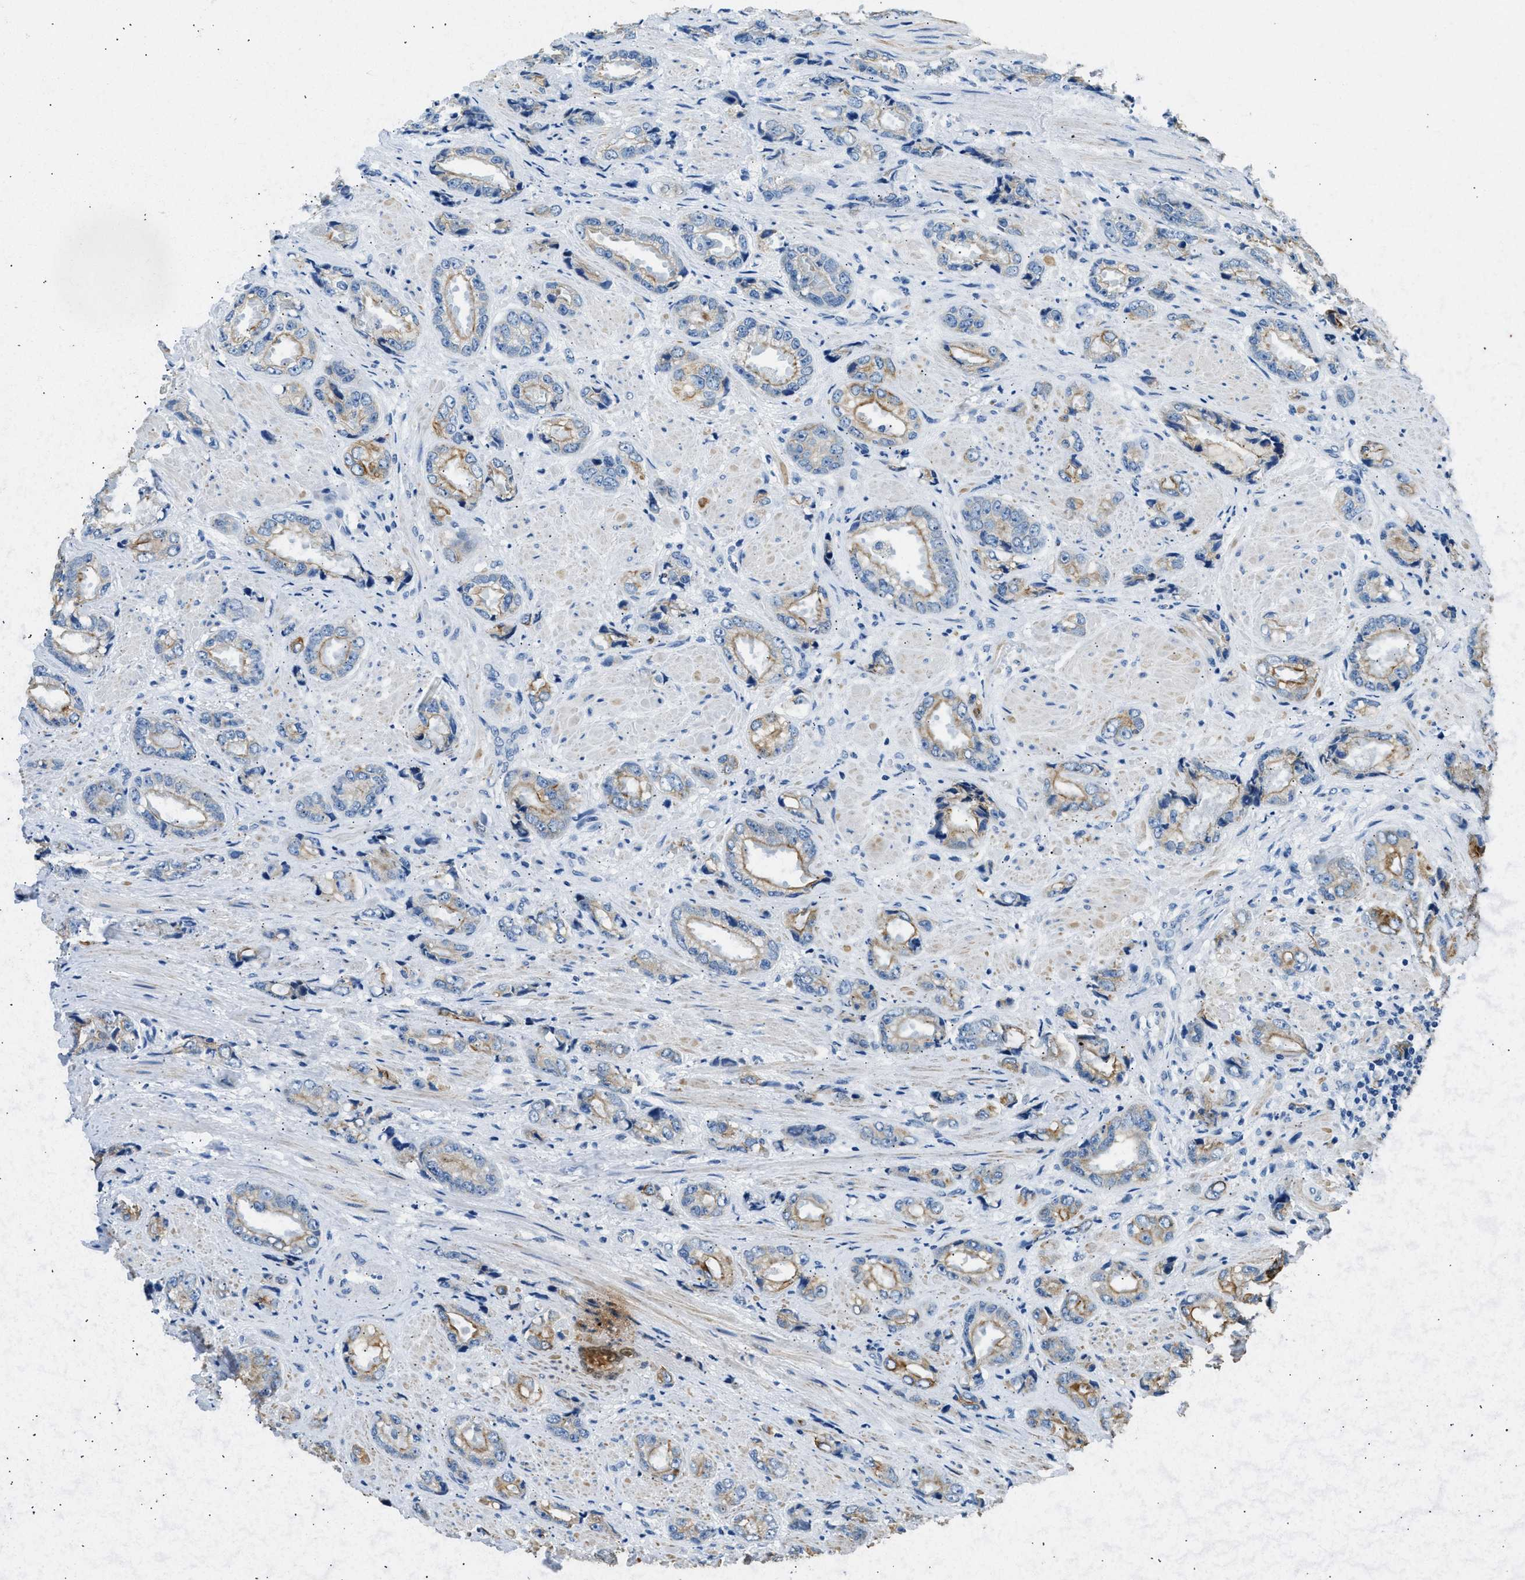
{"staining": {"intensity": "moderate", "quantity": "<25%", "location": "cytoplasmic/membranous"}, "tissue": "prostate cancer", "cell_type": "Tumor cells", "image_type": "cancer", "snomed": [{"axis": "morphology", "description": "Adenocarcinoma, High grade"}, {"axis": "topography", "description": "Prostate"}], "caption": "IHC (DAB) staining of high-grade adenocarcinoma (prostate) displays moderate cytoplasmic/membranous protein positivity in about <25% of tumor cells.", "gene": "CFAP20", "patient": {"sex": "male", "age": 61}}